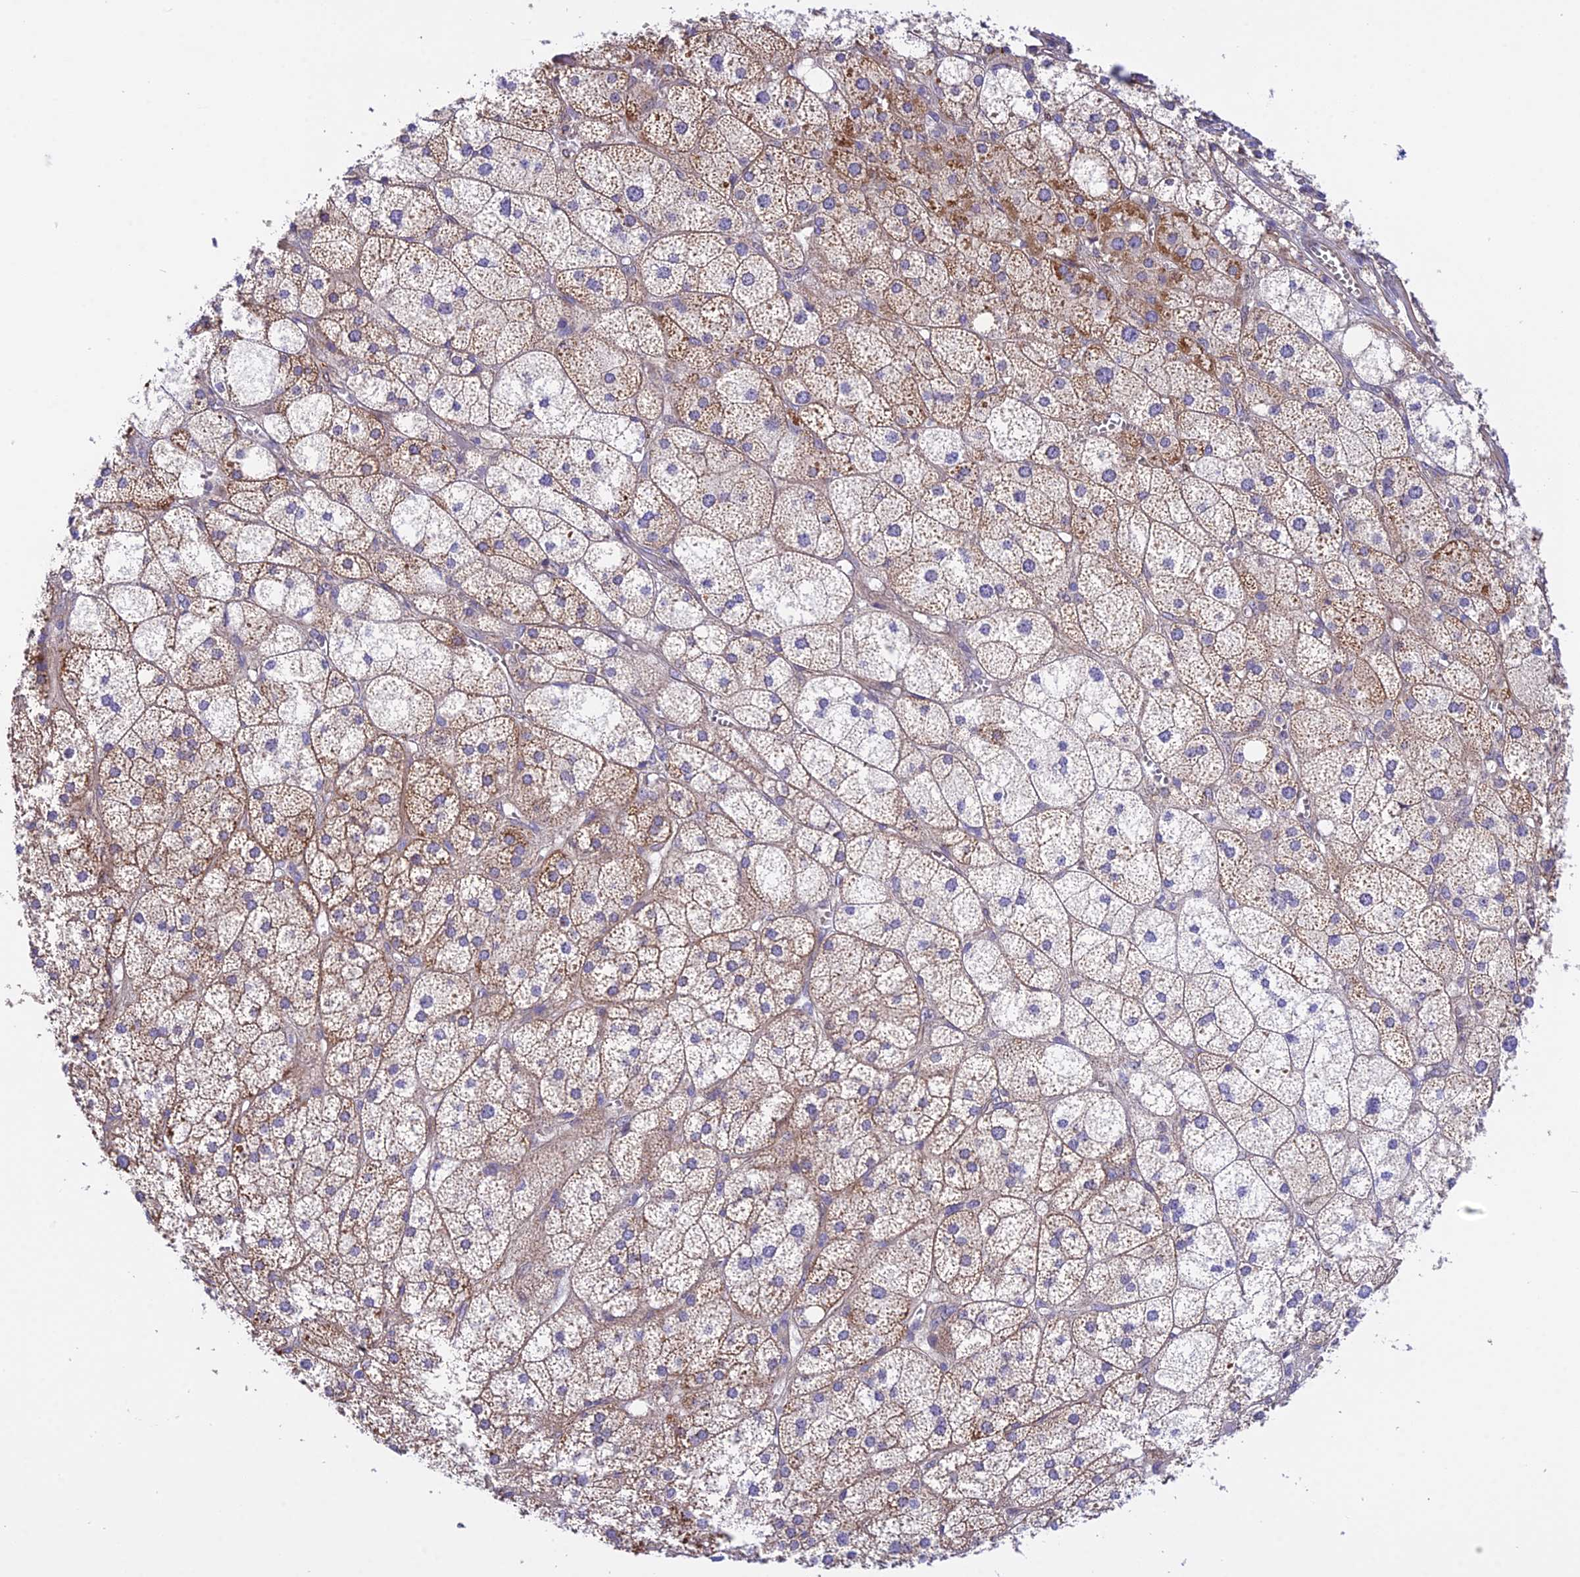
{"staining": {"intensity": "strong", "quantity": ">75%", "location": "cytoplasmic/membranous"}, "tissue": "adrenal gland", "cell_type": "Glandular cells", "image_type": "normal", "snomed": [{"axis": "morphology", "description": "Normal tissue, NOS"}, {"axis": "topography", "description": "Adrenal gland"}], "caption": "Glandular cells exhibit high levels of strong cytoplasmic/membranous expression in about >75% of cells in normal adrenal gland.", "gene": "TRIM43B", "patient": {"sex": "female", "age": 61}}